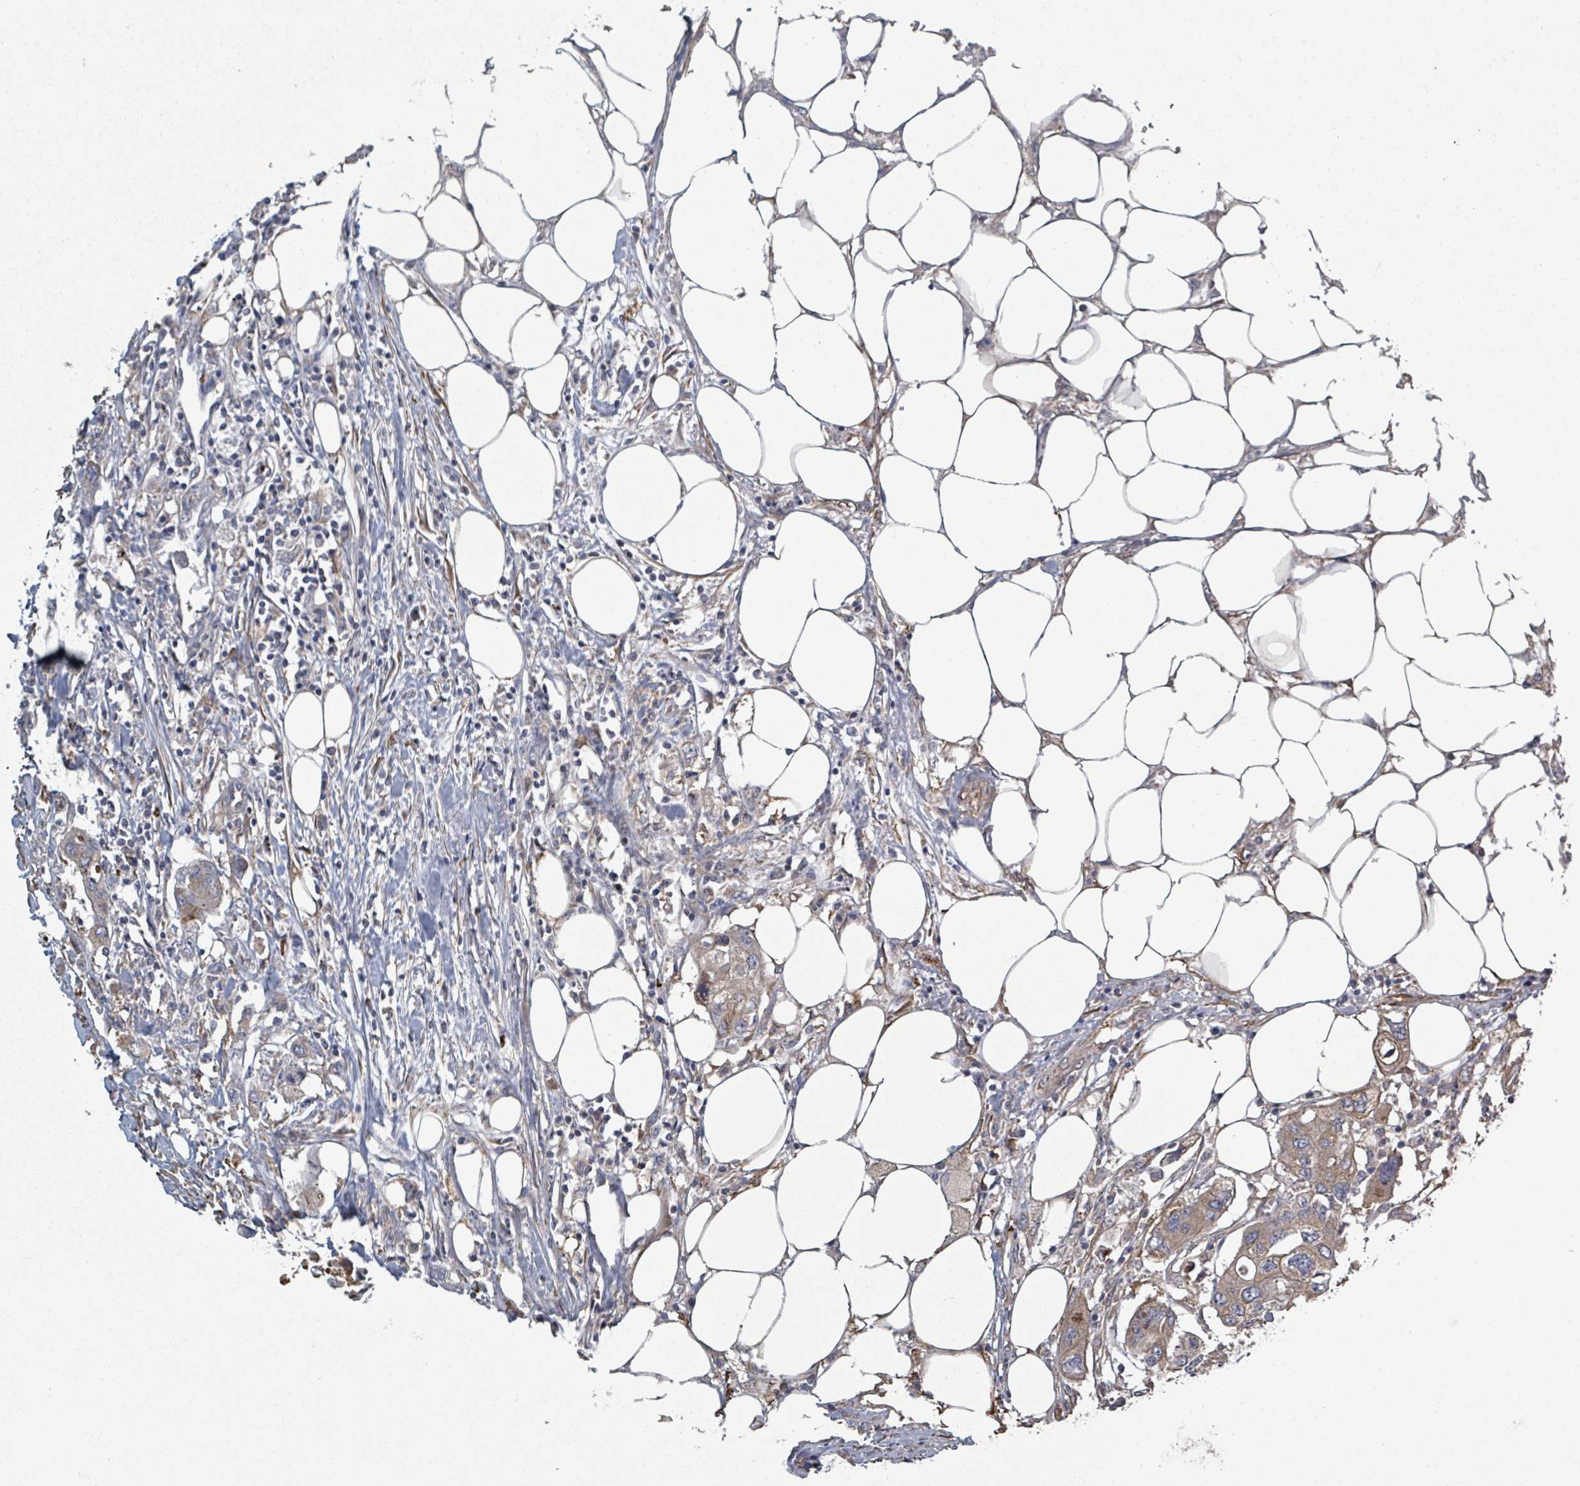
{"staining": {"intensity": "negative", "quantity": "none", "location": "none"}, "tissue": "colorectal cancer", "cell_type": "Tumor cells", "image_type": "cancer", "snomed": [{"axis": "morphology", "description": "Adenocarcinoma, NOS"}, {"axis": "topography", "description": "Colon"}], "caption": "Tumor cells are negative for protein expression in human adenocarcinoma (colorectal). The staining is performed using DAB brown chromogen with nuclei counter-stained in using hematoxylin.", "gene": "ADCK1", "patient": {"sex": "male", "age": 77}}